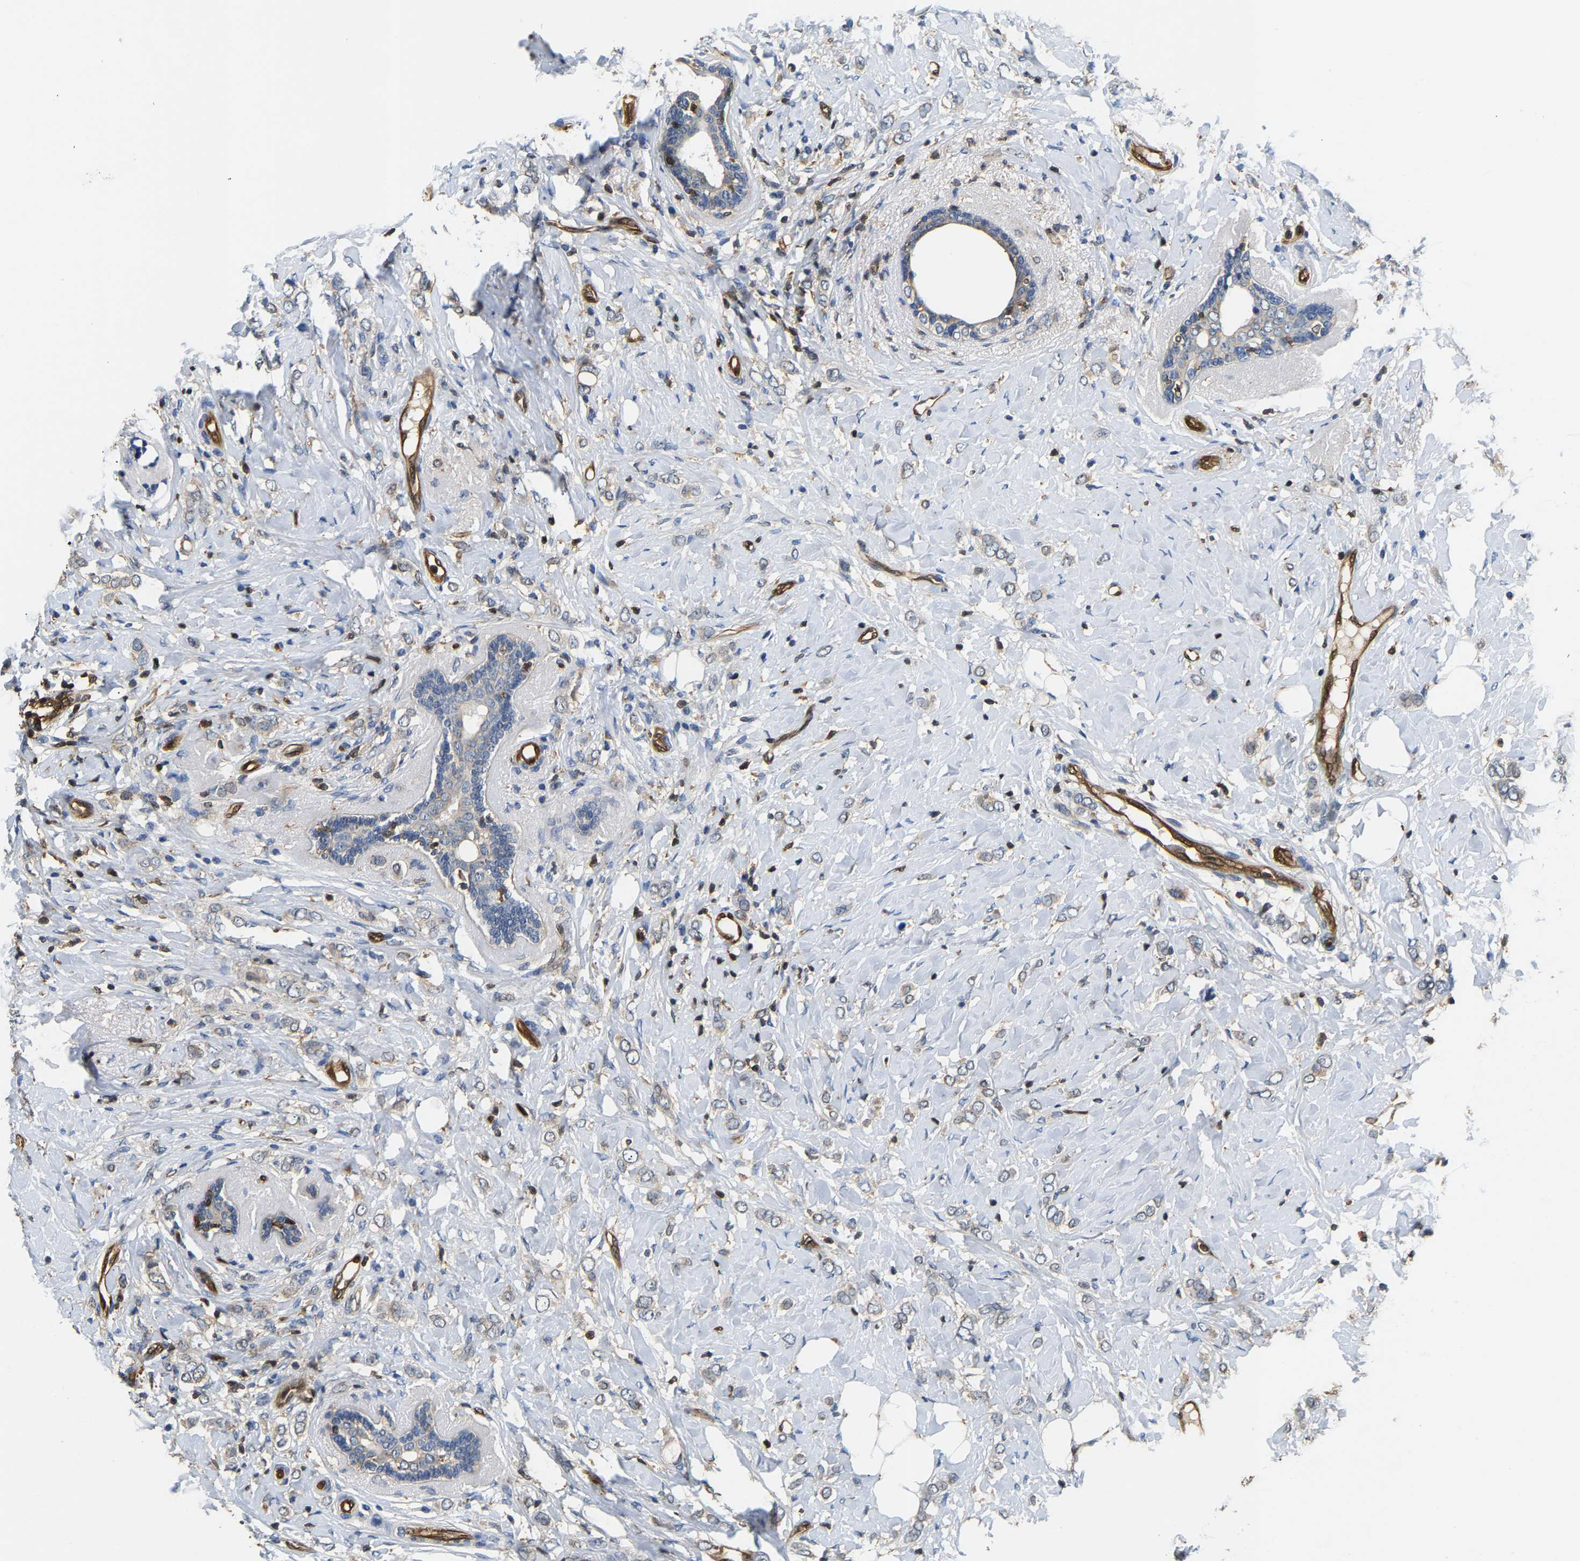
{"staining": {"intensity": "negative", "quantity": "none", "location": "none"}, "tissue": "breast cancer", "cell_type": "Tumor cells", "image_type": "cancer", "snomed": [{"axis": "morphology", "description": "Normal tissue, NOS"}, {"axis": "morphology", "description": "Lobular carcinoma"}, {"axis": "topography", "description": "Breast"}], "caption": "DAB immunohistochemical staining of breast cancer (lobular carcinoma) demonstrates no significant positivity in tumor cells.", "gene": "GIMAP7", "patient": {"sex": "female", "age": 47}}